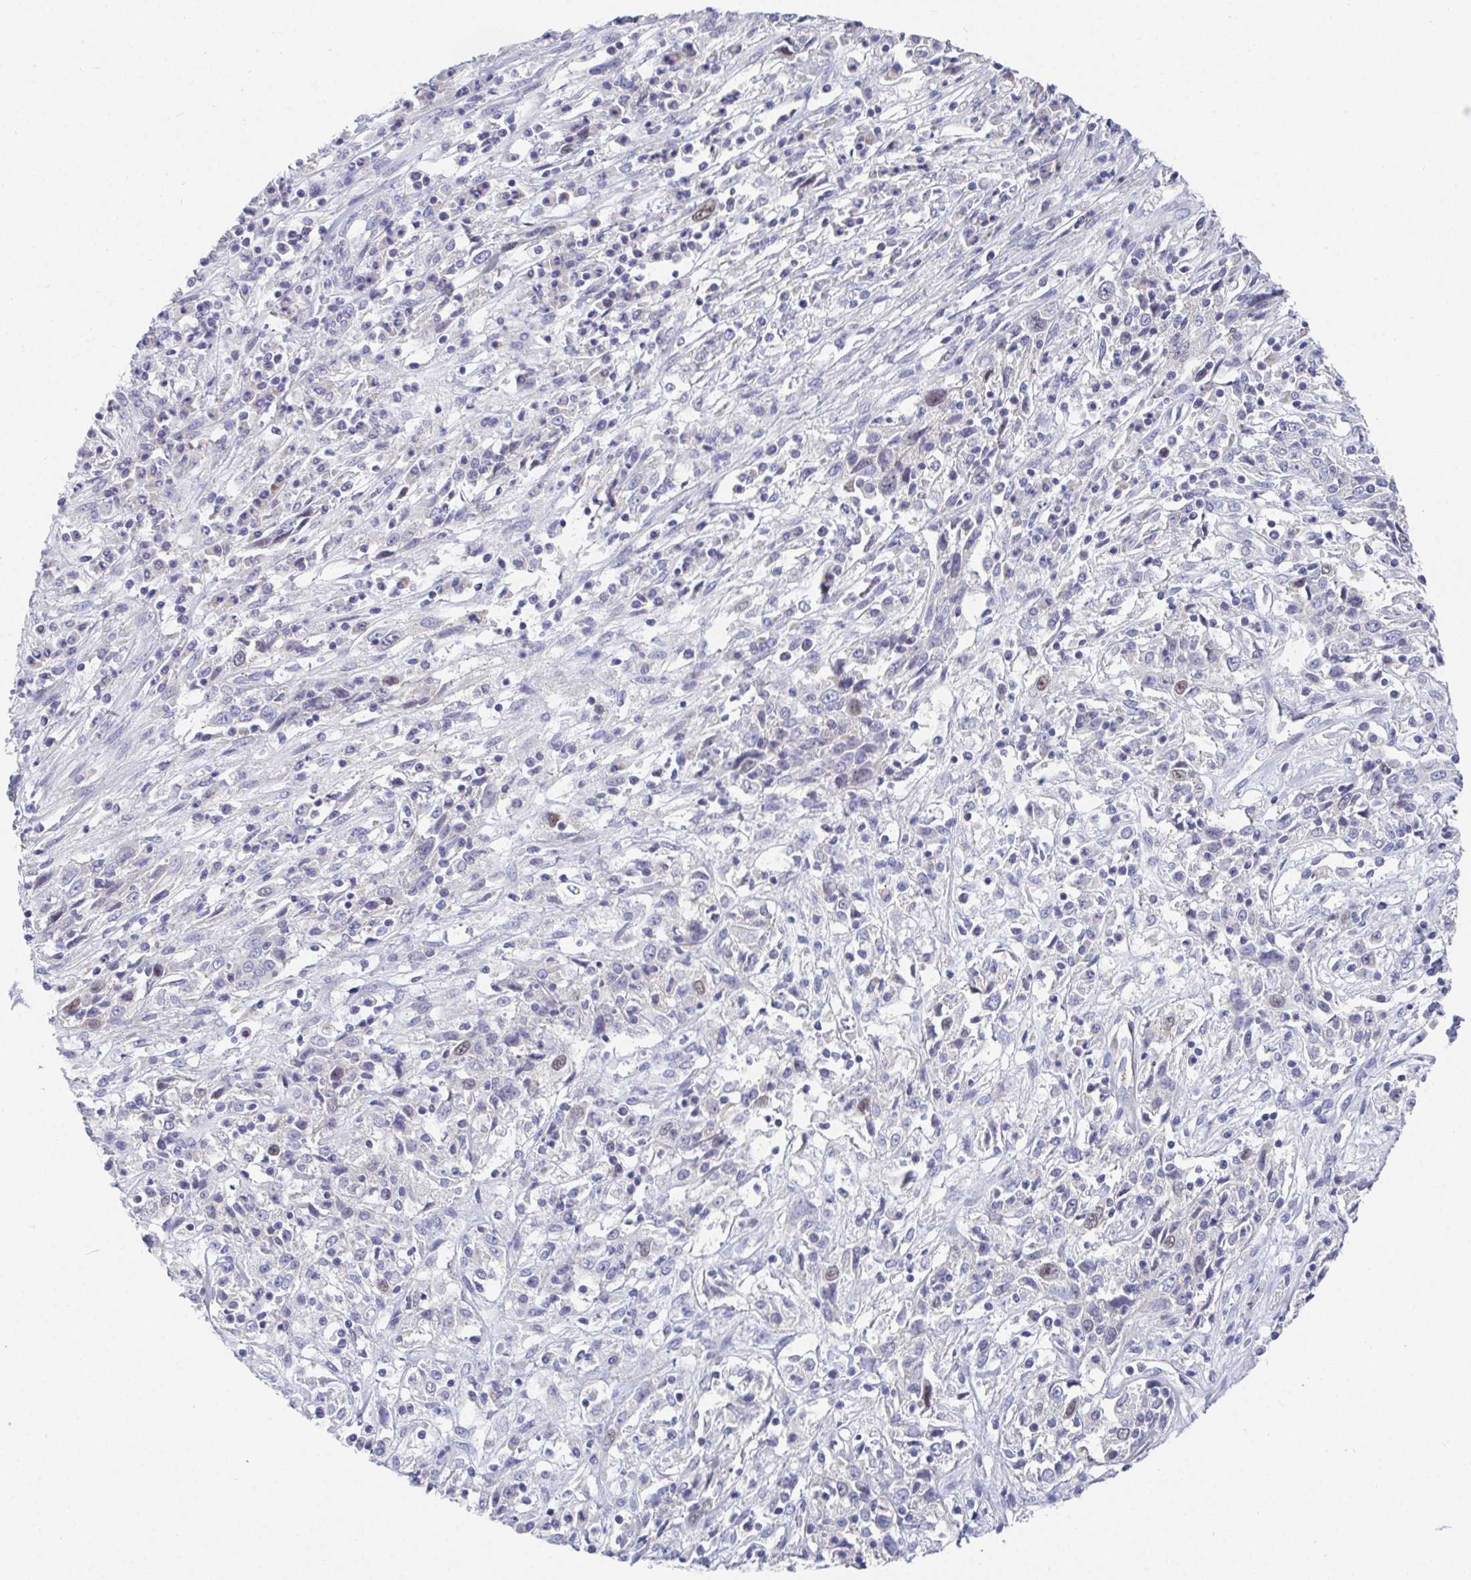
{"staining": {"intensity": "weak", "quantity": "<25%", "location": "nuclear"}, "tissue": "cervical cancer", "cell_type": "Tumor cells", "image_type": "cancer", "snomed": [{"axis": "morphology", "description": "Adenocarcinoma, NOS"}, {"axis": "topography", "description": "Cervix"}], "caption": "Immunohistochemical staining of cervical cancer (adenocarcinoma) demonstrates no significant positivity in tumor cells.", "gene": "ATP5F1C", "patient": {"sex": "female", "age": 40}}